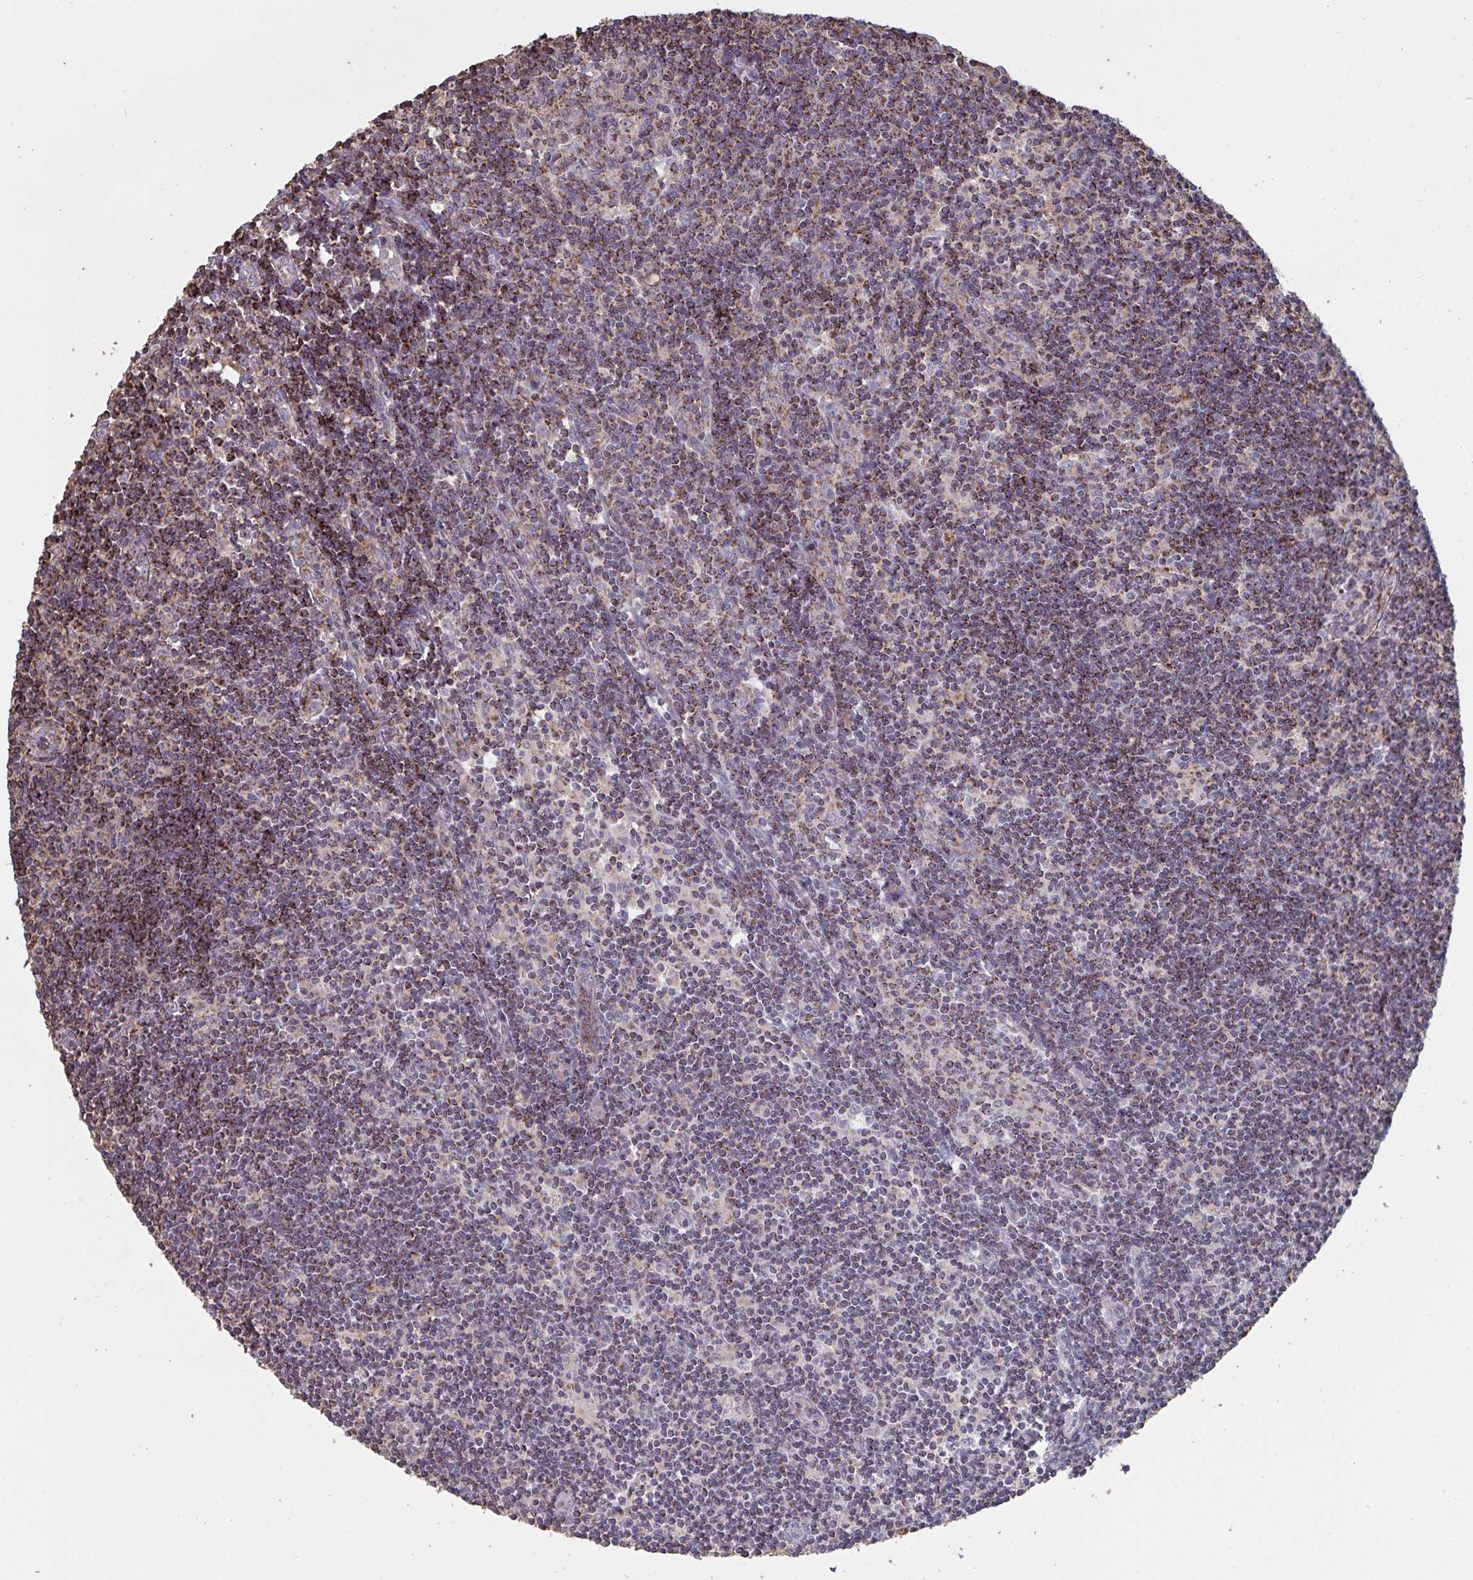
{"staining": {"intensity": "moderate", "quantity": ">75%", "location": "cytoplasmic/membranous"}, "tissue": "lymph node", "cell_type": "Germinal center cells", "image_type": "normal", "snomed": [{"axis": "morphology", "description": "Normal tissue, NOS"}, {"axis": "topography", "description": "Lymph node"}], "caption": "Protein expression analysis of benign human lymph node reveals moderate cytoplasmic/membranous staining in about >75% of germinal center cells. Using DAB (brown) and hematoxylin (blue) stains, captured at high magnification using brightfield microscopy.", "gene": "MICOS10", "patient": {"sex": "female", "age": 31}}